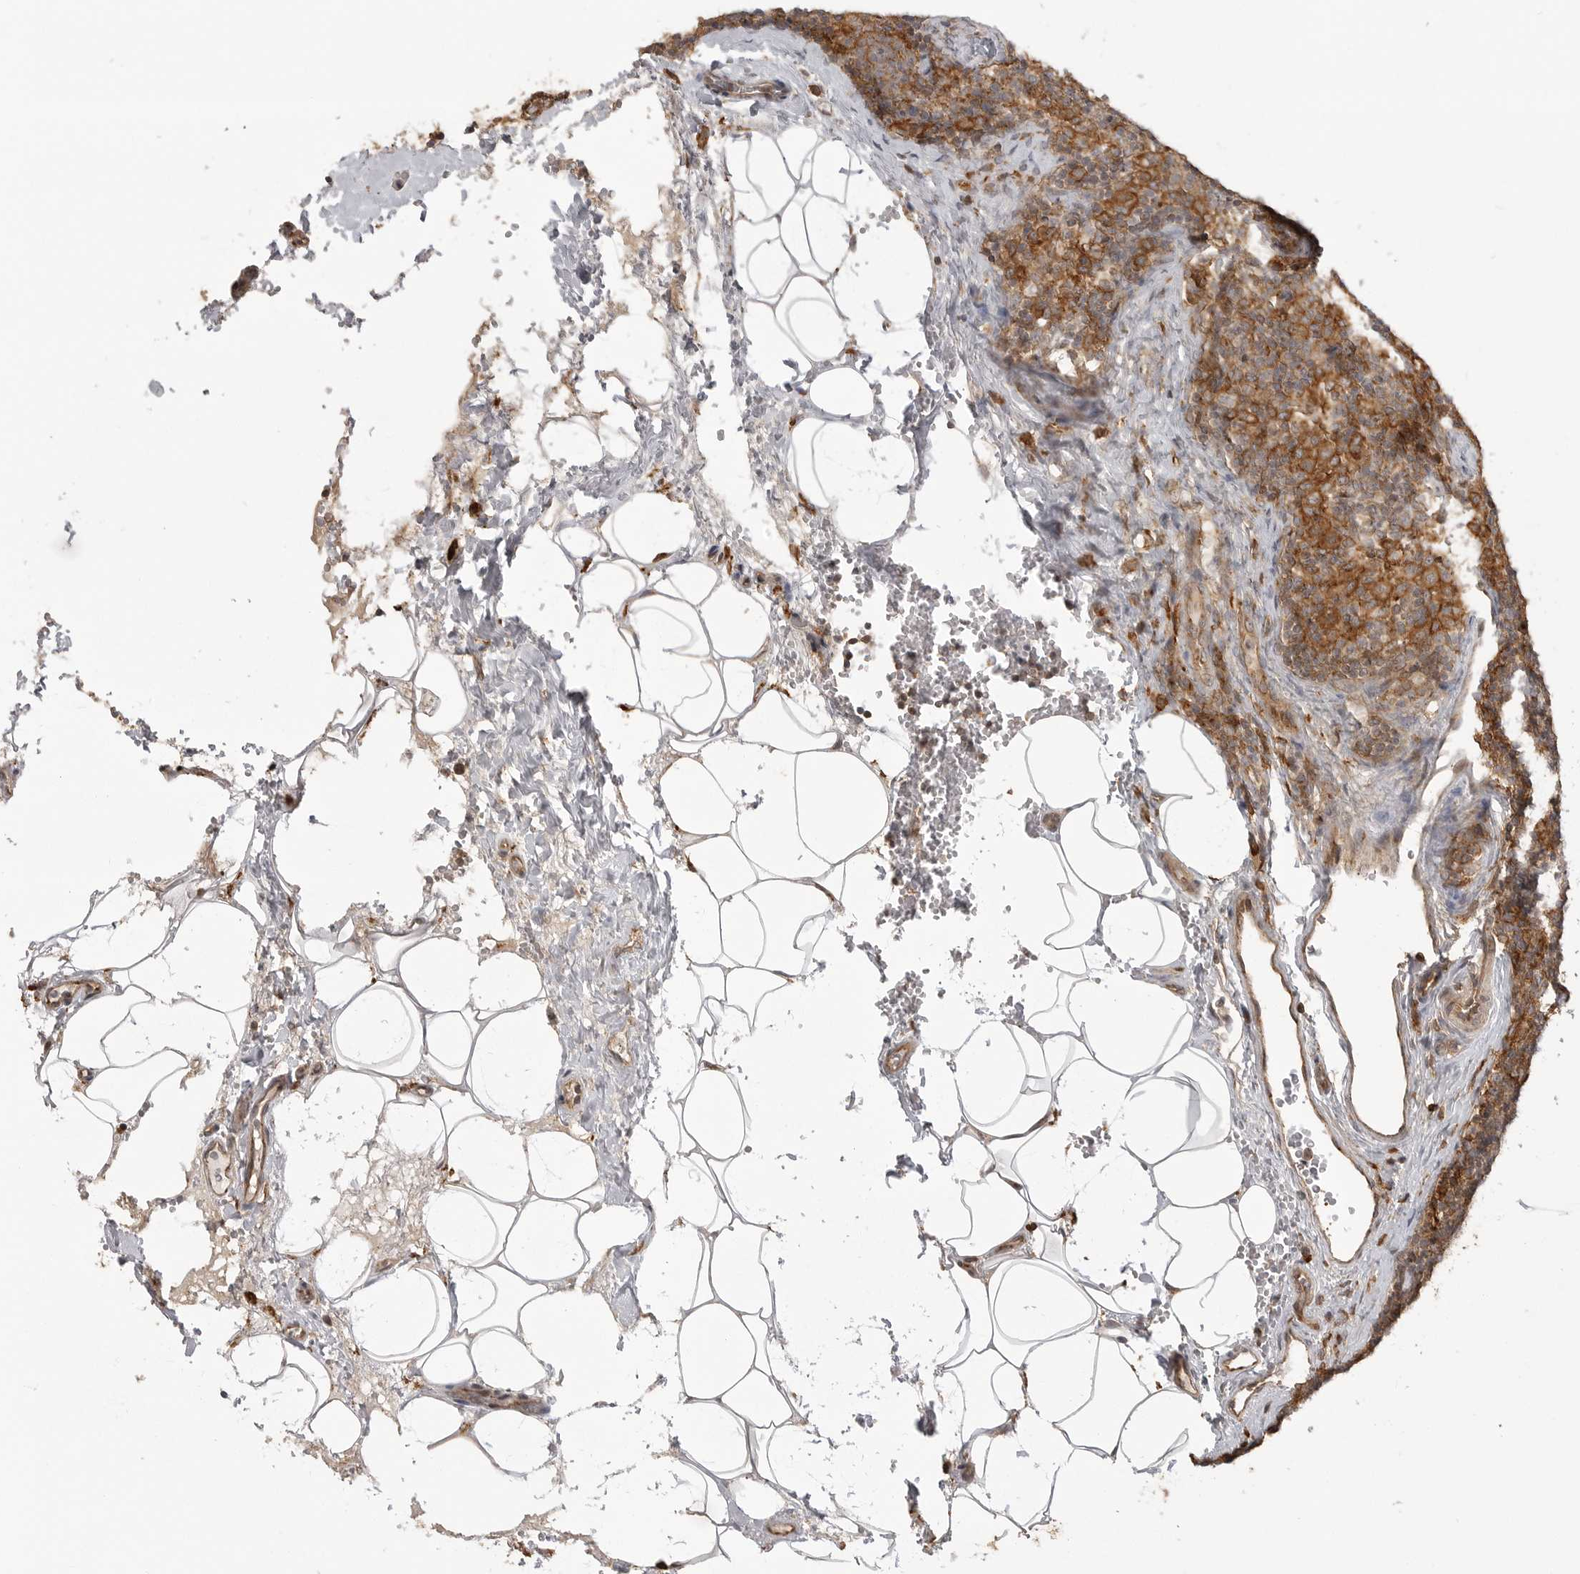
{"staining": {"intensity": "moderate", "quantity": ">75%", "location": "cytoplasmic/membranous"}, "tissue": "lymph node", "cell_type": "Germinal center cells", "image_type": "normal", "snomed": [{"axis": "morphology", "description": "Normal tissue, NOS"}, {"axis": "topography", "description": "Lymph node"}], "caption": "Immunohistochemistry photomicrograph of normal lymph node stained for a protein (brown), which exhibits medium levels of moderate cytoplasmic/membranous staining in approximately >75% of germinal center cells.", "gene": "FAT3", "patient": {"sex": "female", "age": 22}}